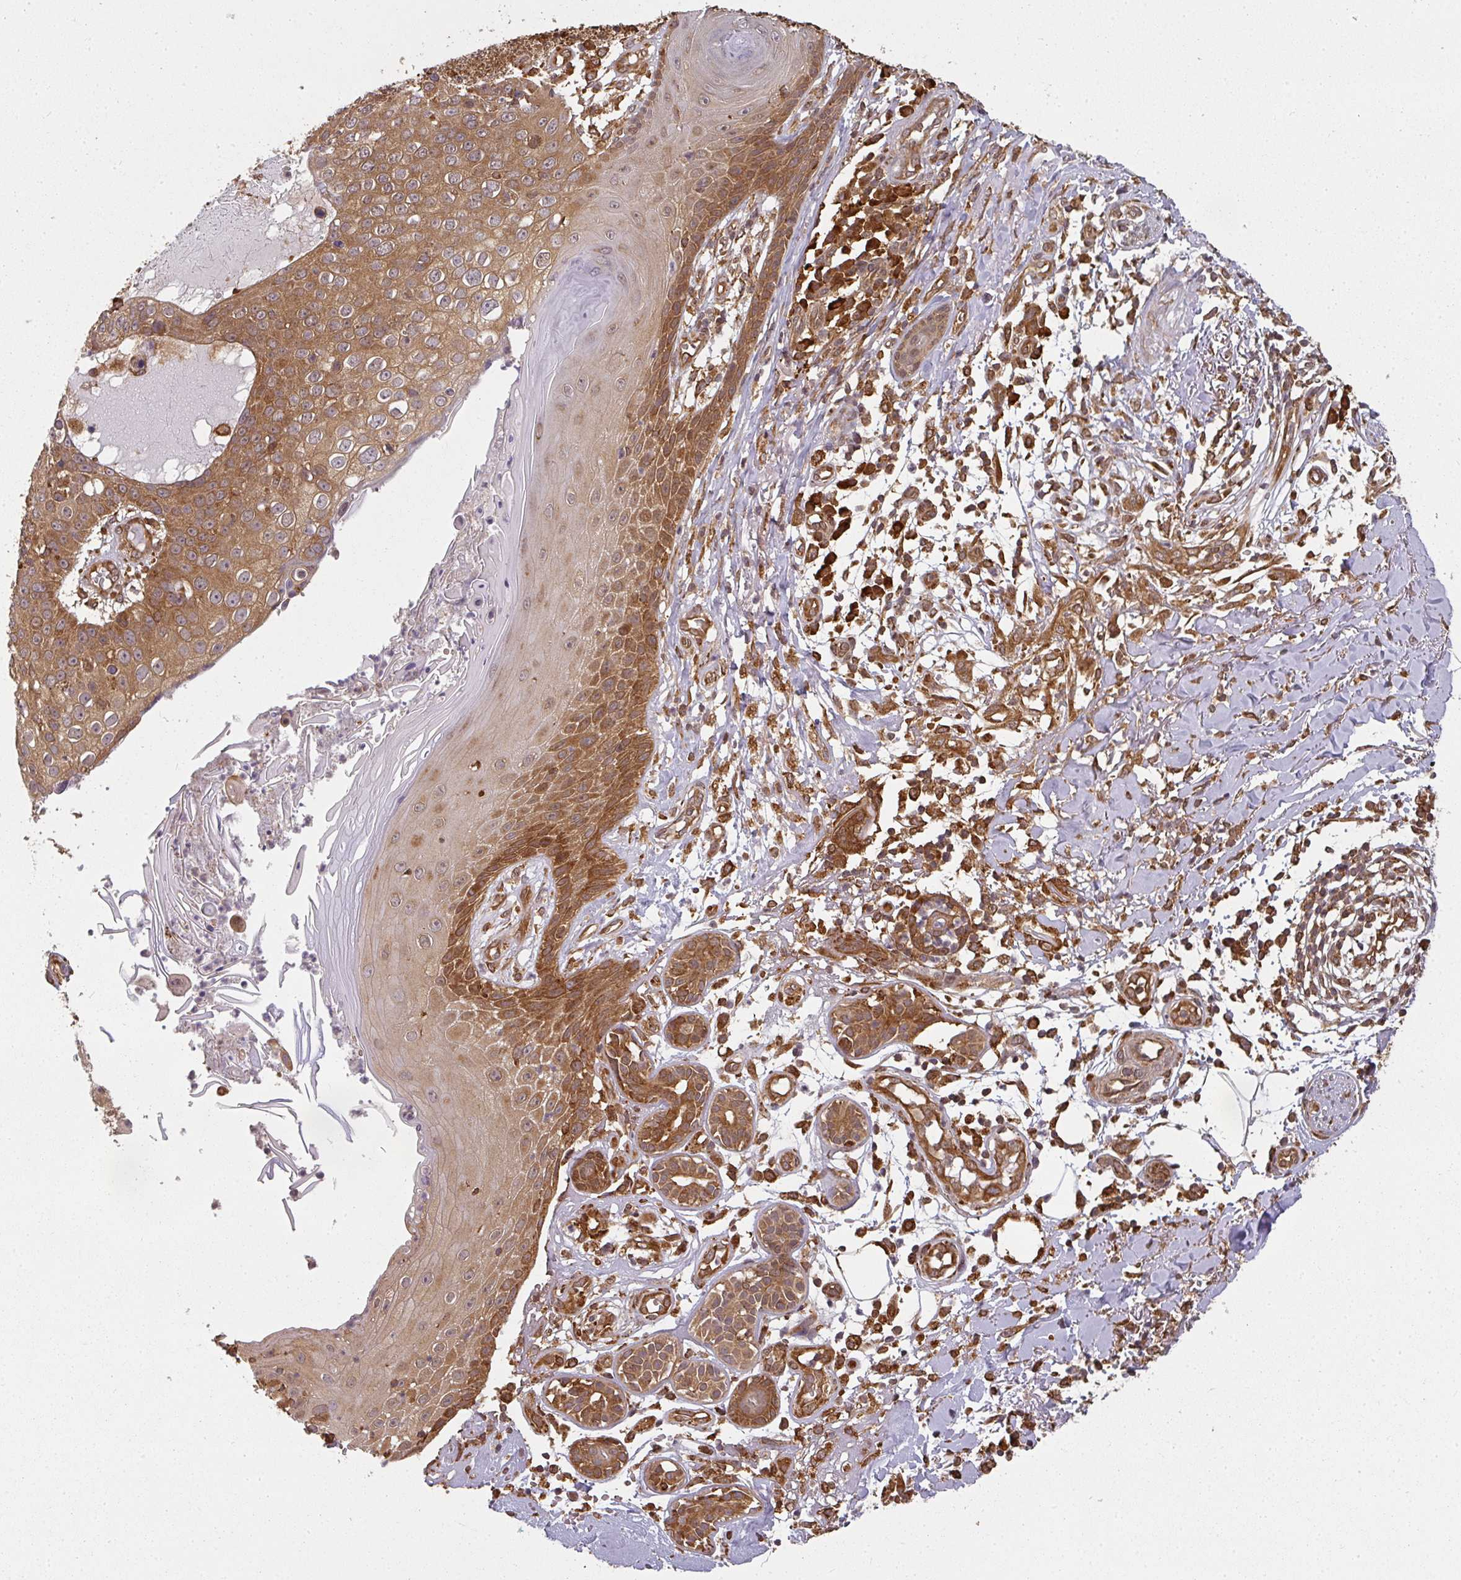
{"staining": {"intensity": "moderate", "quantity": ">75%", "location": "cytoplasmic/membranous"}, "tissue": "skin cancer", "cell_type": "Tumor cells", "image_type": "cancer", "snomed": [{"axis": "morphology", "description": "Squamous cell carcinoma, NOS"}, {"axis": "topography", "description": "Skin"}], "caption": "A high-resolution photomicrograph shows immunohistochemistry staining of squamous cell carcinoma (skin), which demonstrates moderate cytoplasmic/membranous staining in about >75% of tumor cells.", "gene": "PPP6R3", "patient": {"sex": "male", "age": 71}}